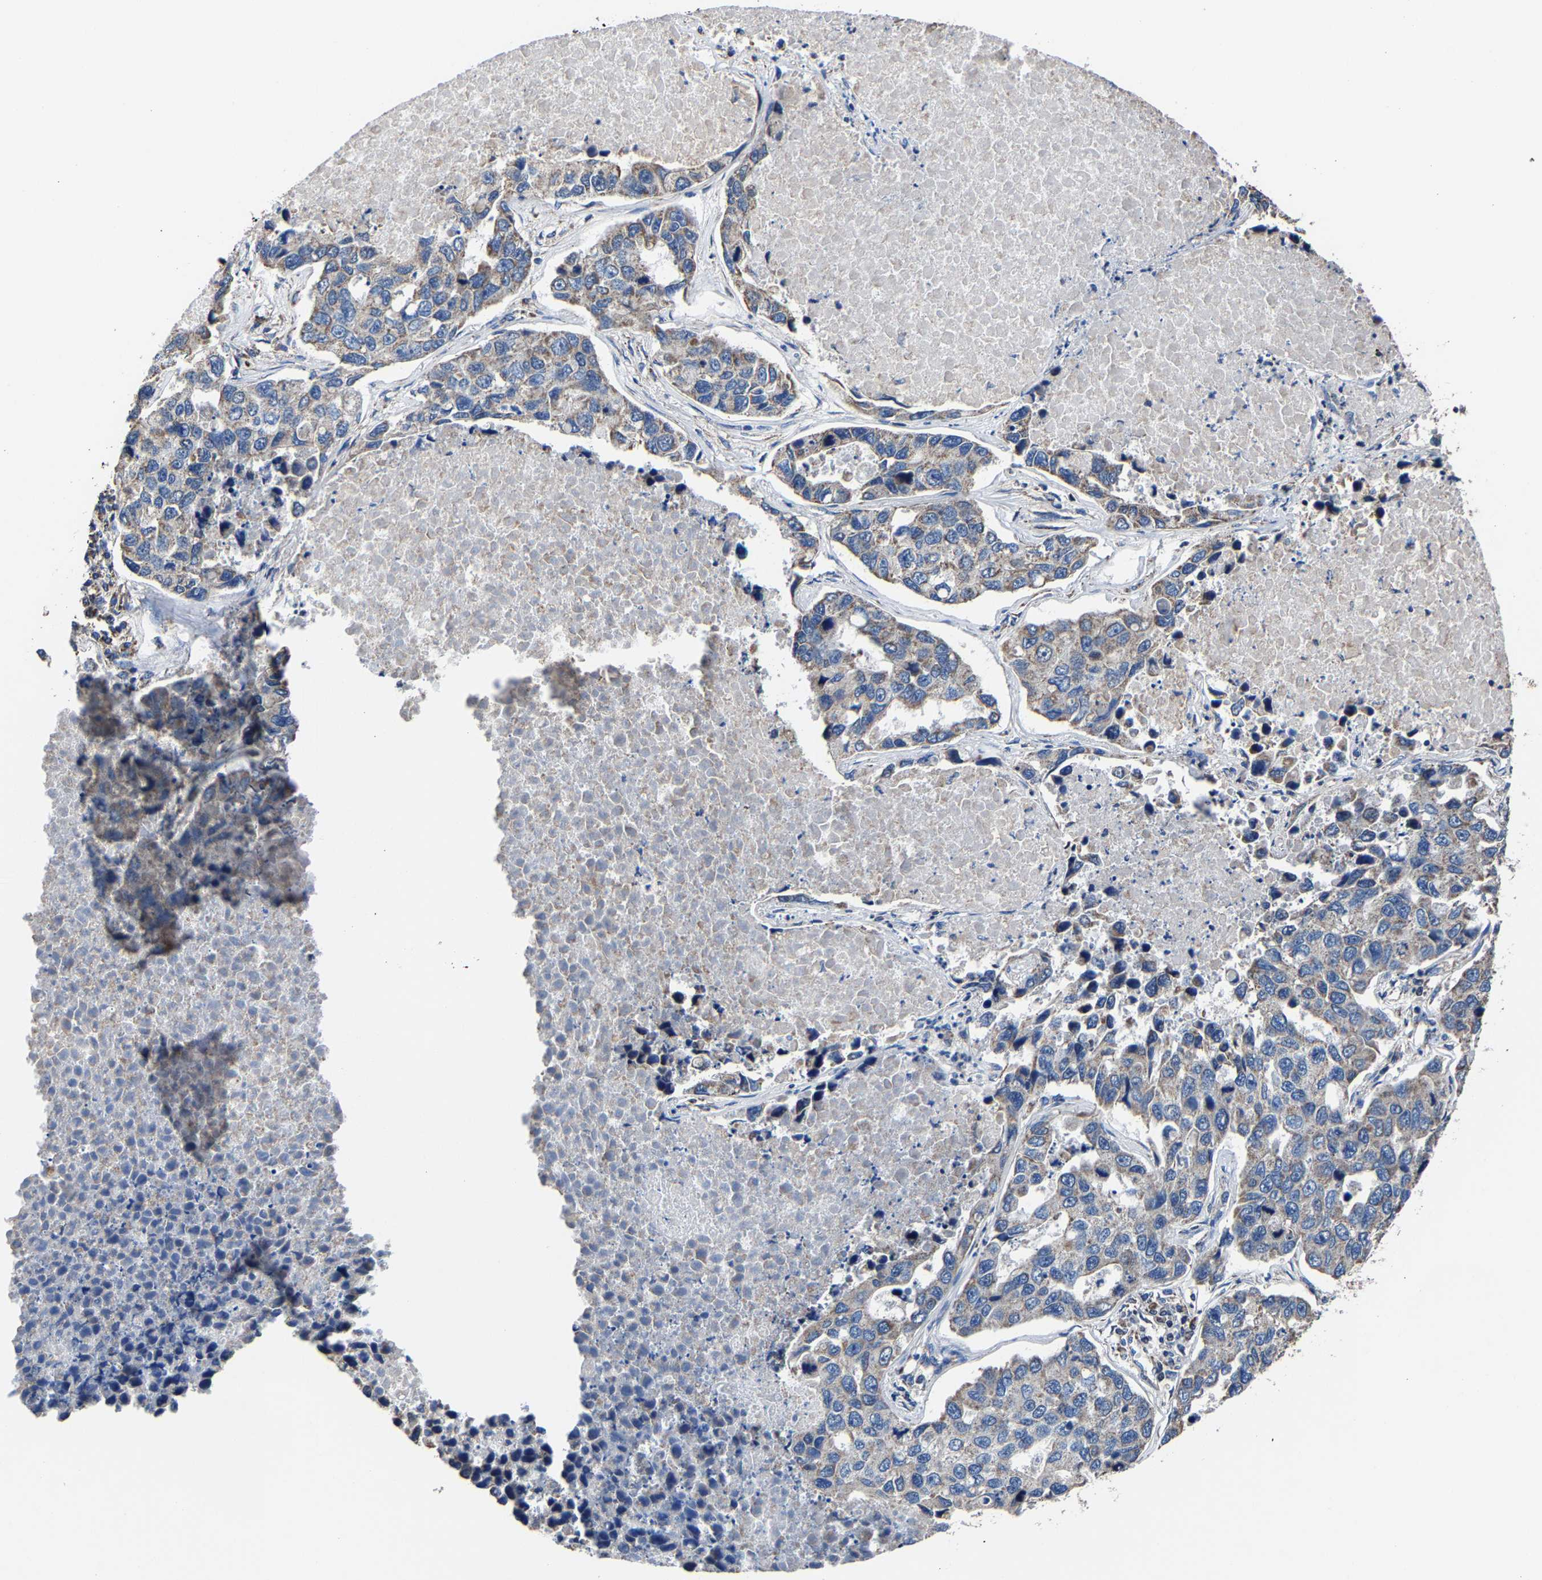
{"staining": {"intensity": "weak", "quantity": ">75%", "location": "cytoplasmic/membranous"}, "tissue": "lung cancer", "cell_type": "Tumor cells", "image_type": "cancer", "snomed": [{"axis": "morphology", "description": "Adenocarcinoma, NOS"}, {"axis": "topography", "description": "Lung"}], "caption": "Immunohistochemistry histopathology image of neoplastic tissue: human lung adenocarcinoma stained using IHC shows low levels of weak protein expression localized specifically in the cytoplasmic/membranous of tumor cells, appearing as a cytoplasmic/membranous brown color.", "gene": "ZCCHC7", "patient": {"sex": "male", "age": 64}}